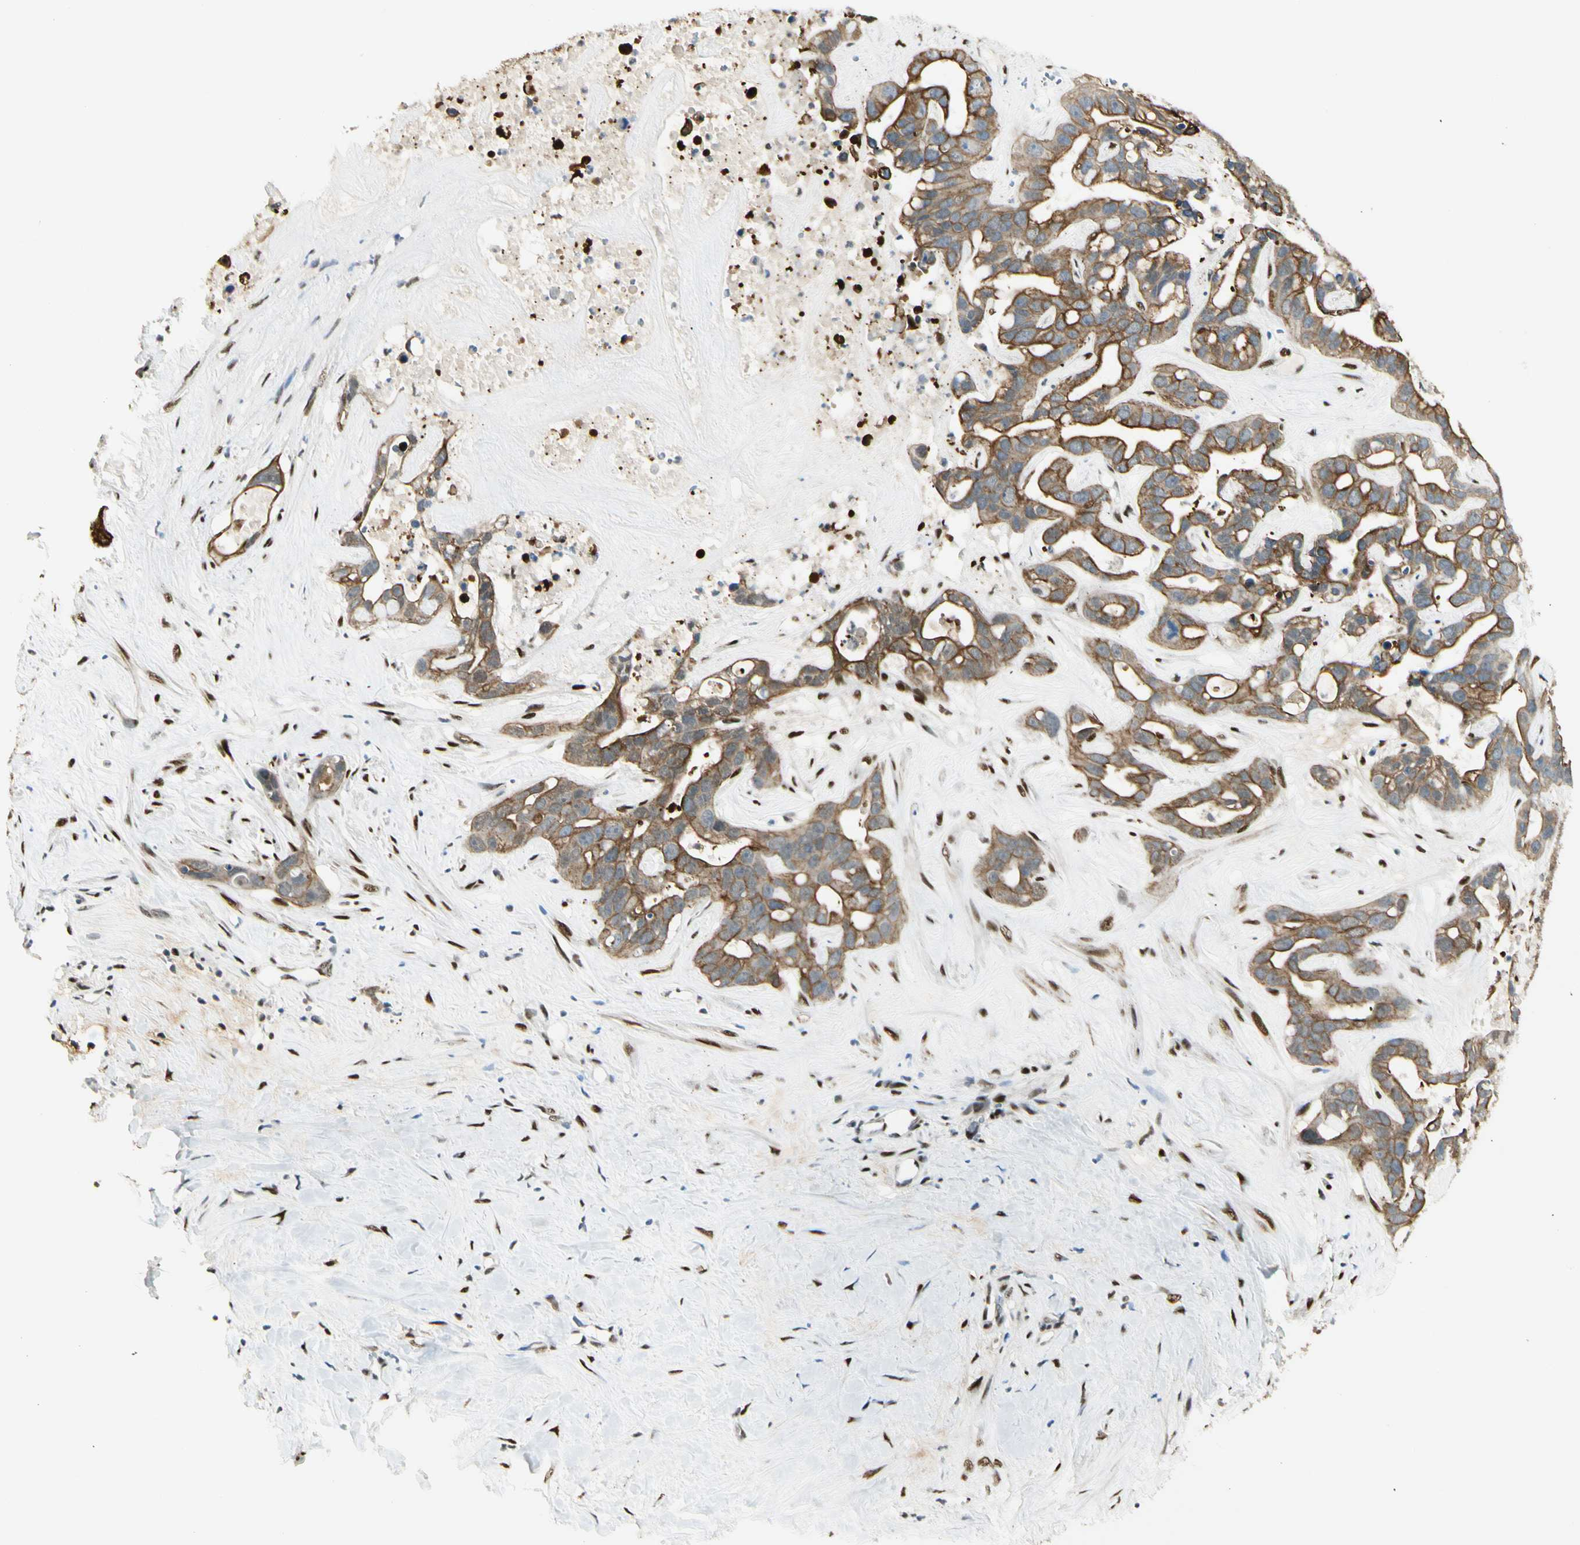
{"staining": {"intensity": "moderate", "quantity": ">75%", "location": "cytoplasmic/membranous"}, "tissue": "liver cancer", "cell_type": "Tumor cells", "image_type": "cancer", "snomed": [{"axis": "morphology", "description": "Cholangiocarcinoma"}, {"axis": "topography", "description": "Liver"}], "caption": "This photomicrograph shows IHC staining of human cholangiocarcinoma (liver), with medium moderate cytoplasmic/membranous expression in about >75% of tumor cells.", "gene": "ATXN1", "patient": {"sex": "female", "age": 65}}